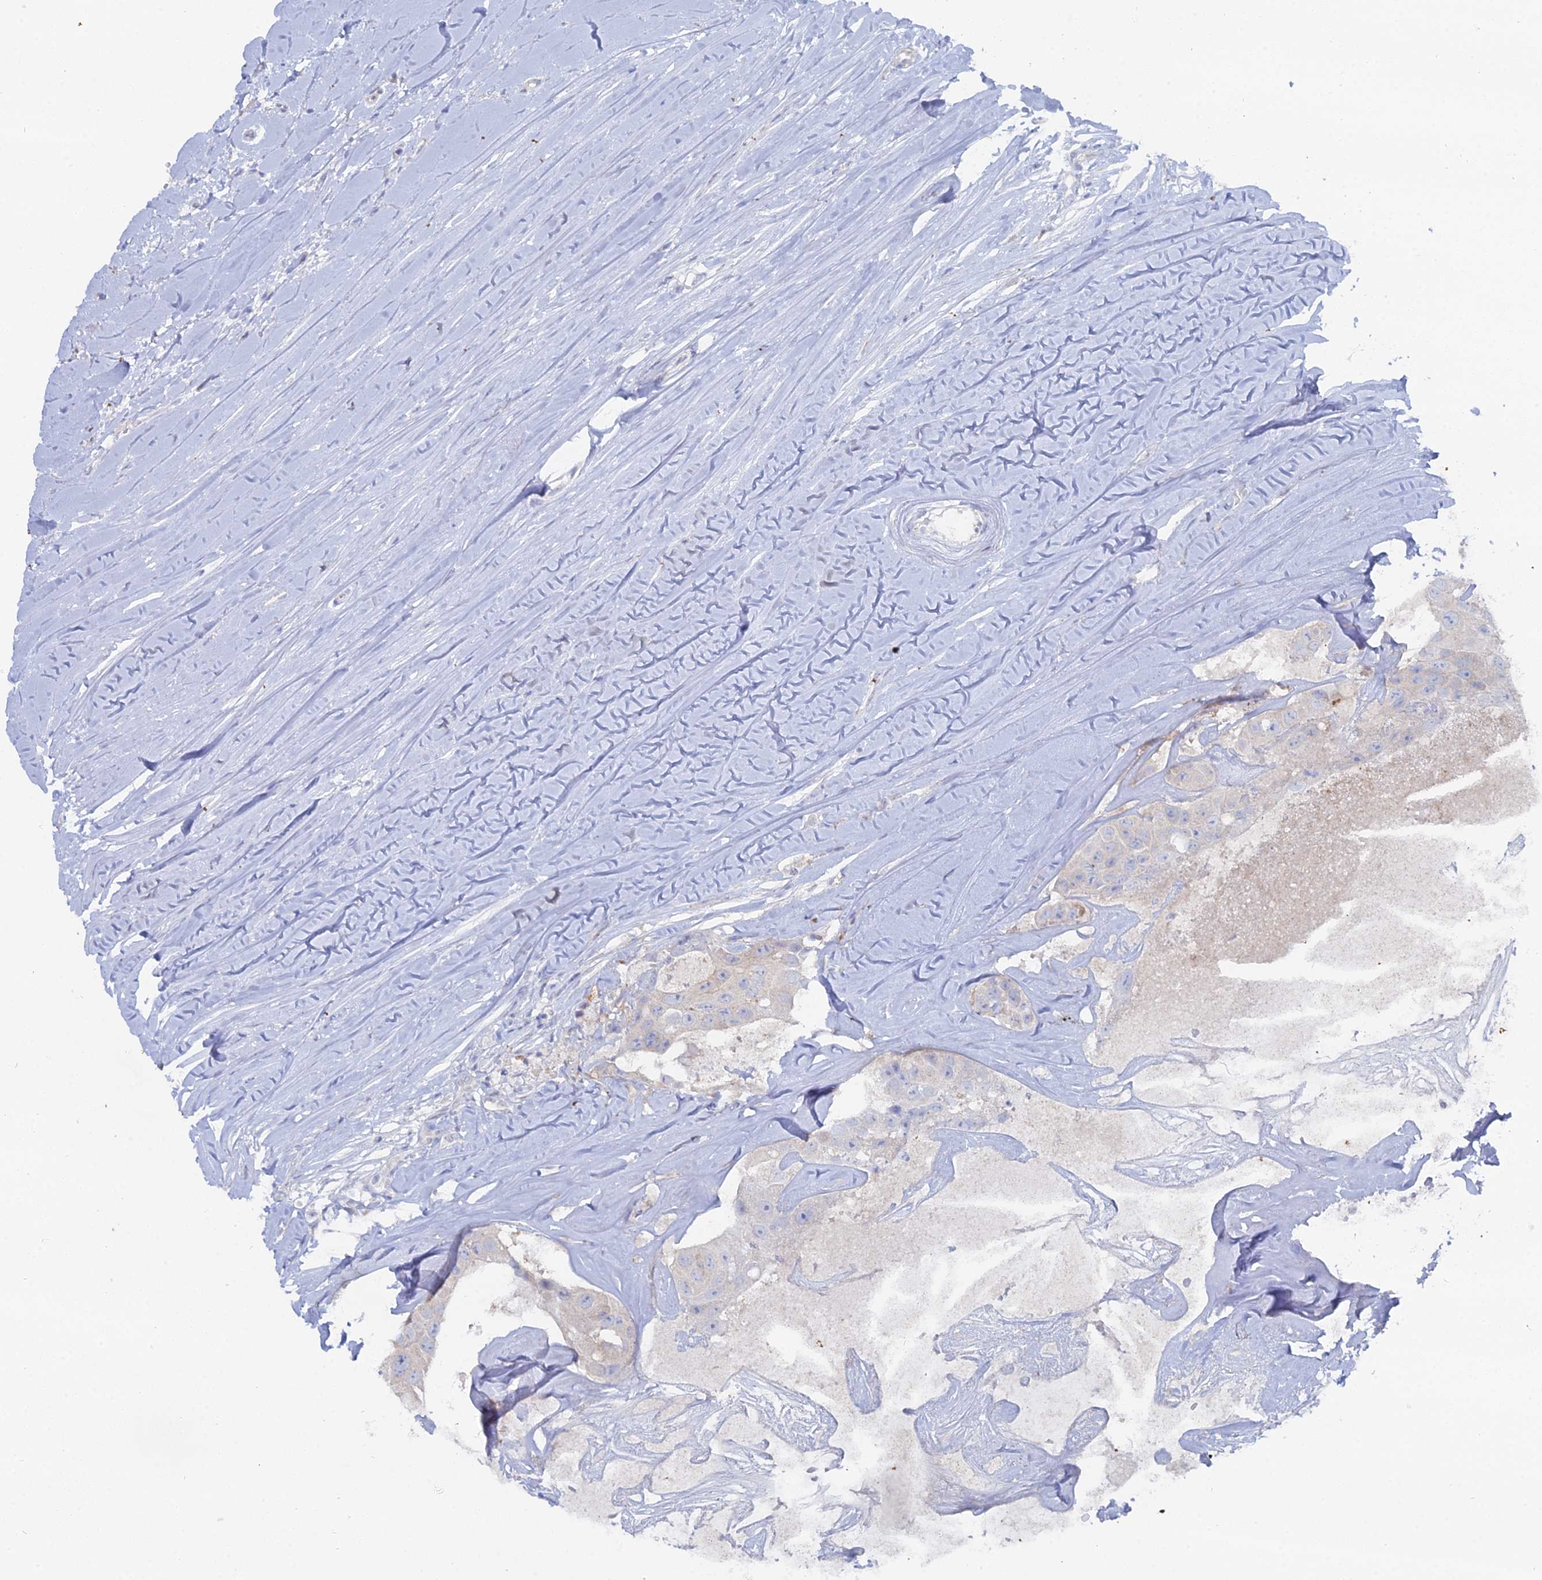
{"staining": {"intensity": "negative", "quantity": "none", "location": "none"}, "tissue": "head and neck cancer", "cell_type": "Tumor cells", "image_type": "cancer", "snomed": [{"axis": "morphology", "description": "Adenocarcinoma, NOS"}, {"axis": "morphology", "description": "Adenocarcinoma, metastatic, NOS"}, {"axis": "topography", "description": "Head-Neck"}], "caption": "Tumor cells are negative for protein expression in human head and neck cancer.", "gene": "THAP4", "patient": {"sex": "male", "age": 75}}